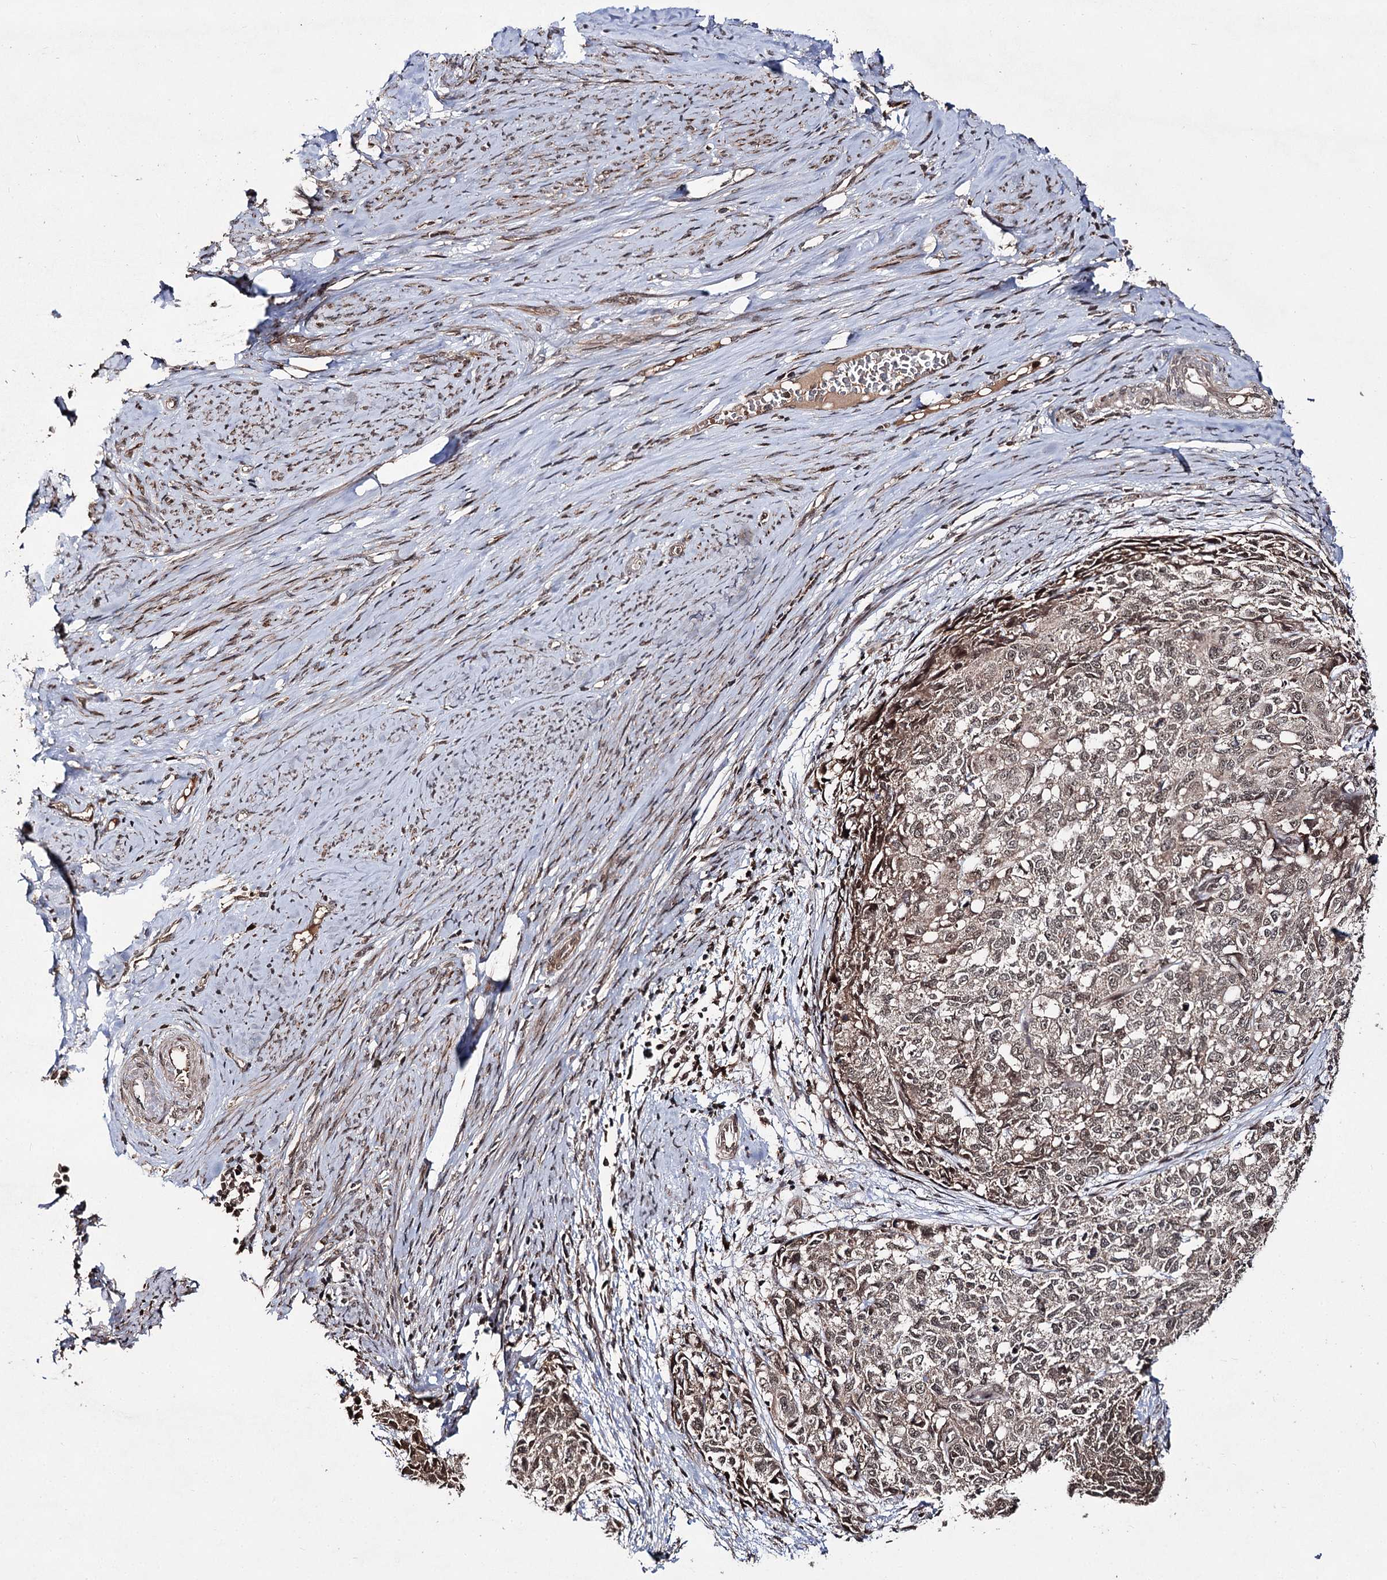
{"staining": {"intensity": "weak", "quantity": "25%-75%", "location": "cytoplasmic/membranous"}, "tissue": "cervical cancer", "cell_type": "Tumor cells", "image_type": "cancer", "snomed": [{"axis": "morphology", "description": "Squamous cell carcinoma, NOS"}, {"axis": "topography", "description": "Cervix"}], "caption": "Immunohistochemical staining of human cervical squamous cell carcinoma reveals weak cytoplasmic/membranous protein staining in about 25%-75% of tumor cells. (IHC, brightfield microscopy, high magnification).", "gene": "FAM53B", "patient": {"sex": "female", "age": 63}}